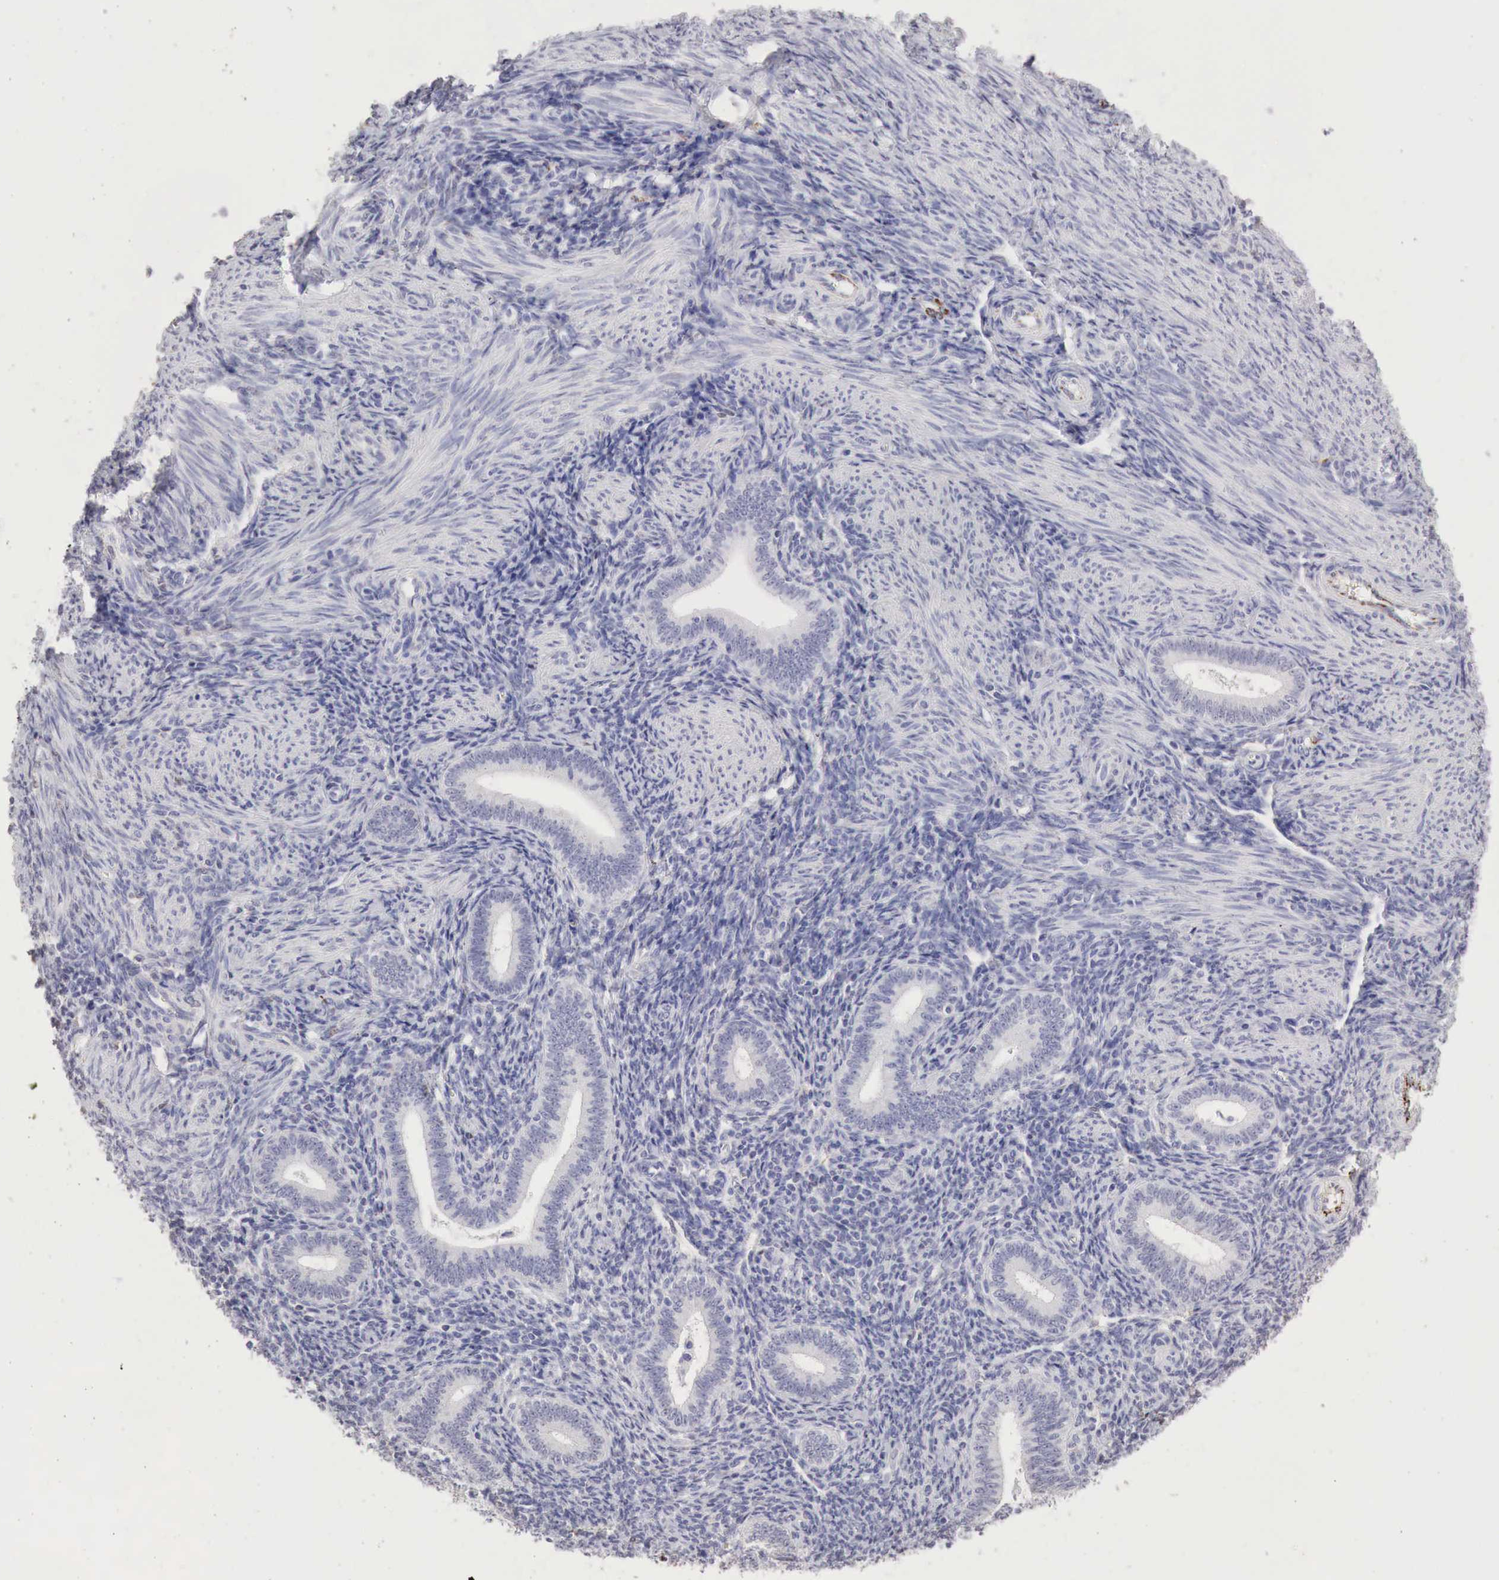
{"staining": {"intensity": "negative", "quantity": "none", "location": "none"}, "tissue": "endometrium", "cell_type": "Cells in endometrial stroma", "image_type": "normal", "snomed": [{"axis": "morphology", "description": "Normal tissue, NOS"}, {"axis": "topography", "description": "Endometrium"}], "caption": "A photomicrograph of human endometrium is negative for staining in cells in endometrial stroma. (Stains: DAB immunohistochemistry (IHC) with hematoxylin counter stain, Microscopy: brightfield microscopy at high magnification).", "gene": "OTC", "patient": {"sex": "female", "age": 35}}